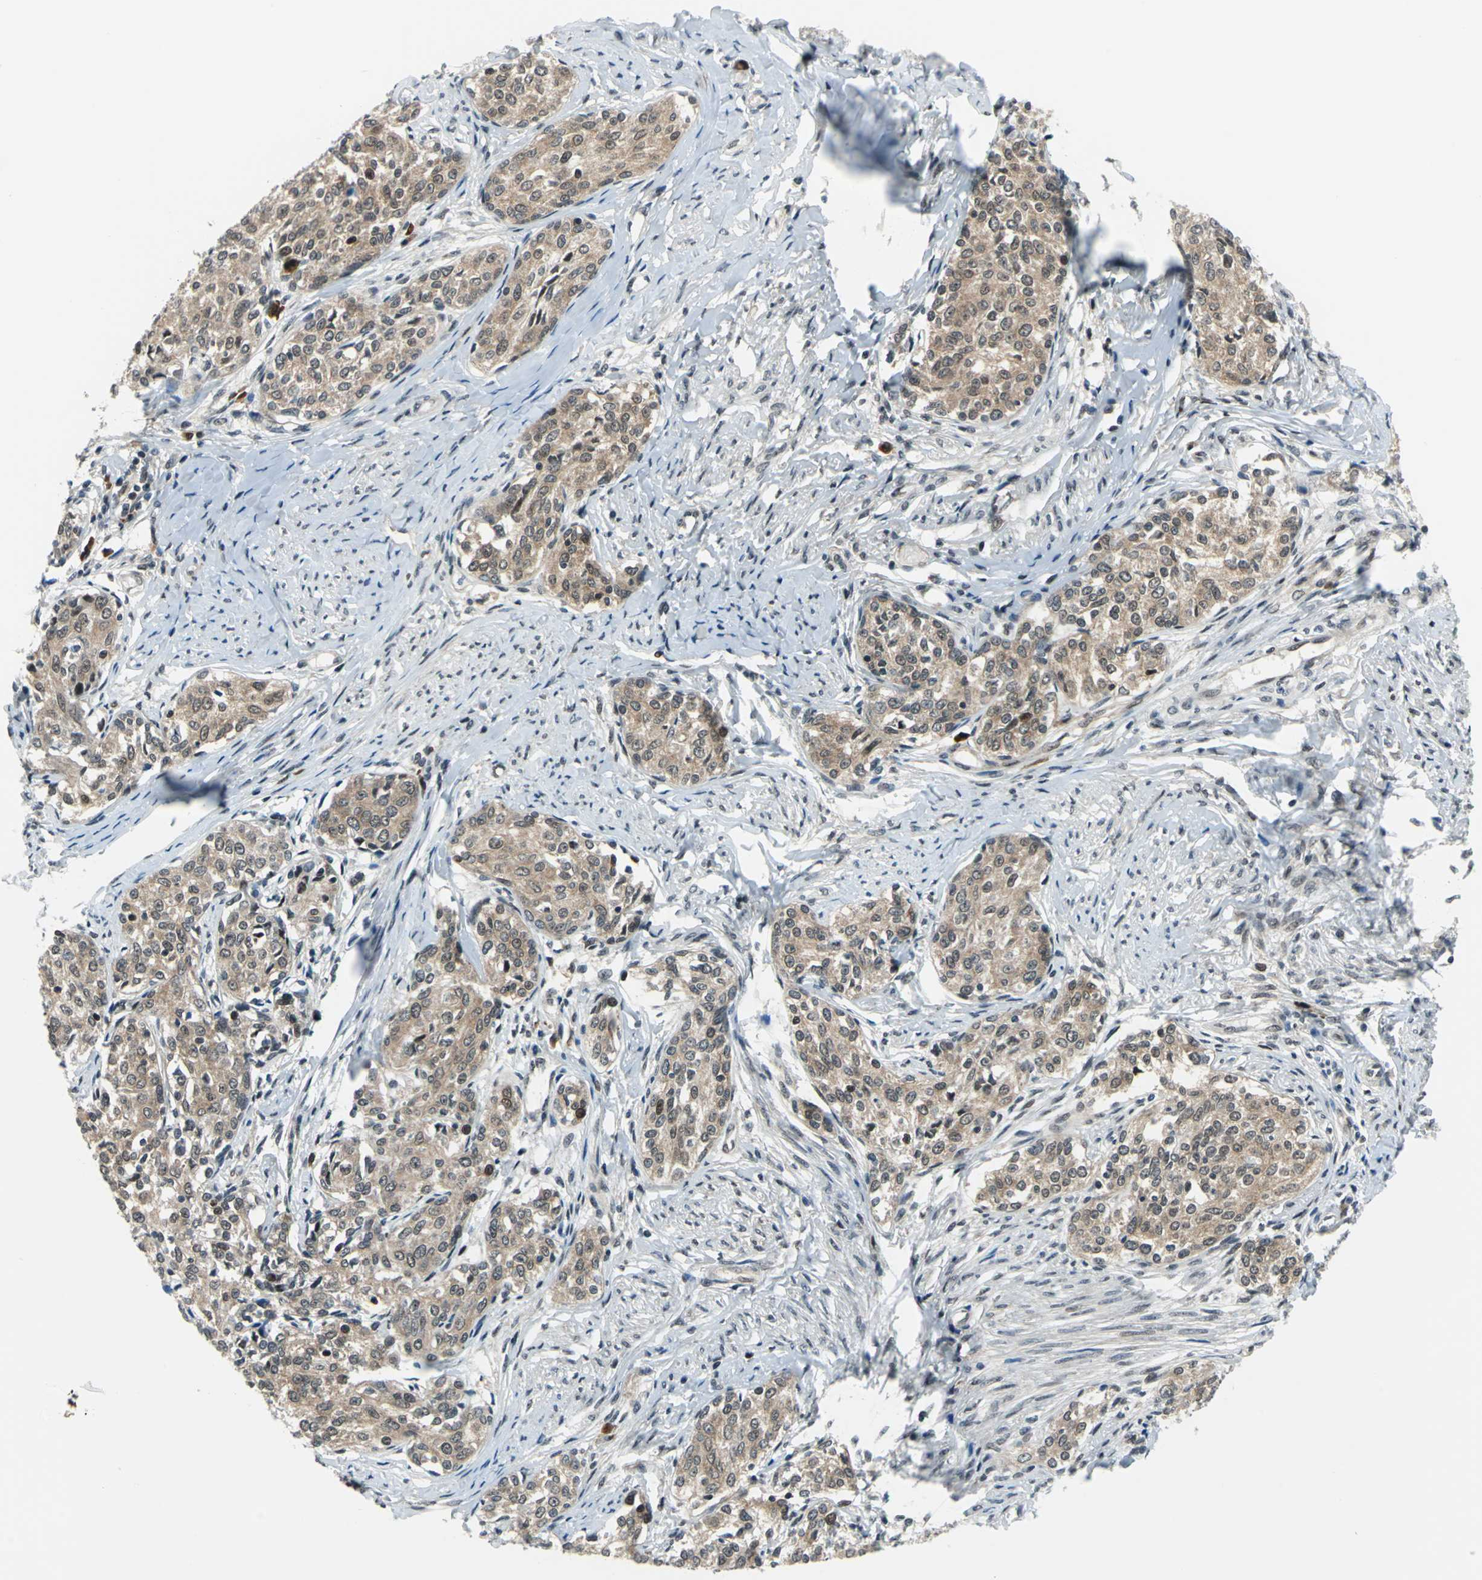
{"staining": {"intensity": "weak", "quantity": ">75%", "location": "cytoplasmic/membranous,nuclear"}, "tissue": "cervical cancer", "cell_type": "Tumor cells", "image_type": "cancer", "snomed": [{"axis": "morphology", "description": "Squamous cell carcinoma, NOS"}, {"axis": "morphology", "description": "Adenocarcinoma, NOS"}, {"axis": "topography", "description": "Cervix"}], "caption": "IHC (DAB (3,3'-diaminobenzidine)) staining of human cervical cancer (adenocarcinoma) reveals weak cytoplasmic/membranous and nuclear protein positivity in about >75% of tumor cells. (brown staining indicates protein expression, while blue staining denotes nuclei).", "gene": "POLR3K", "patient": {"sex": "female", "age": 52}}